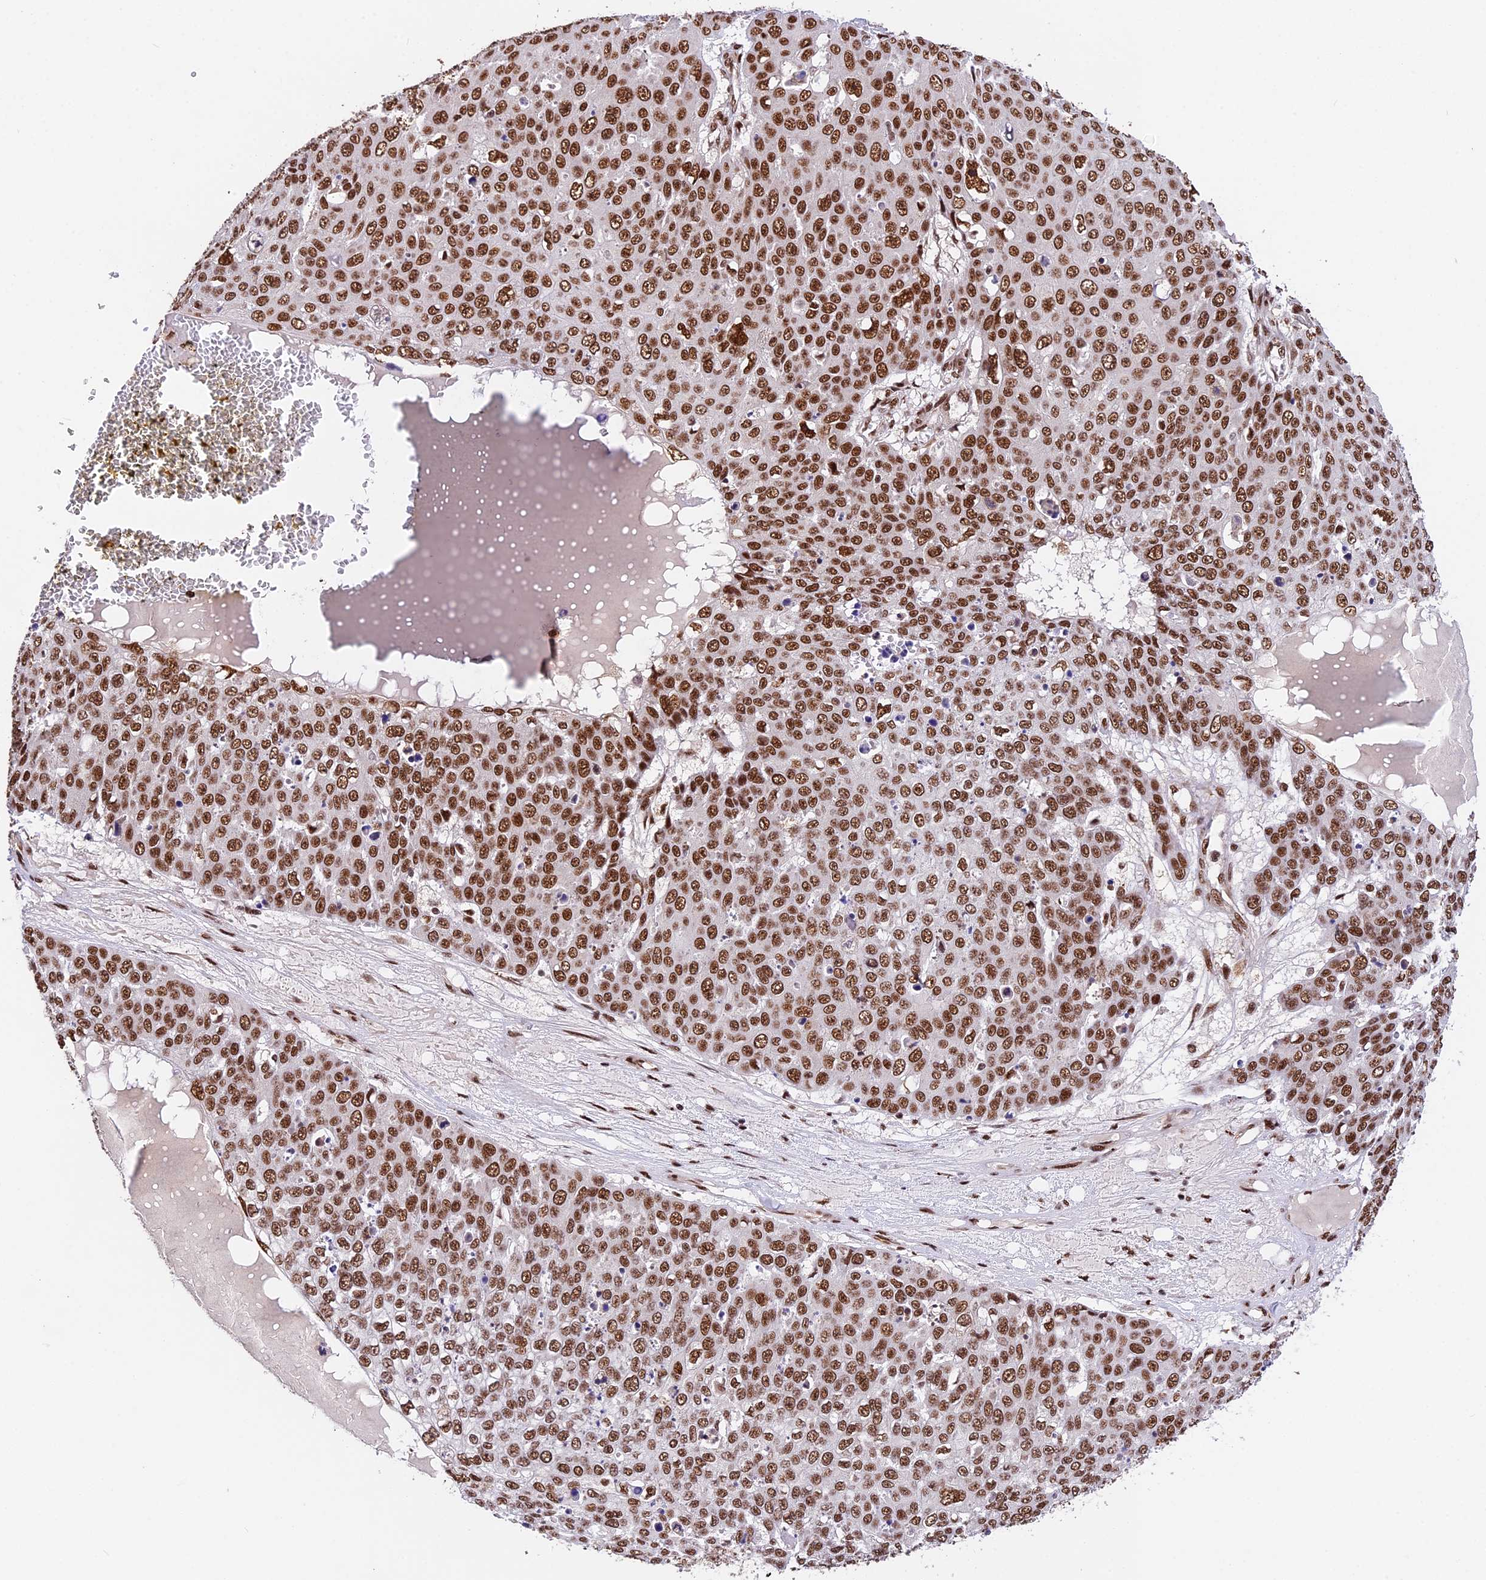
{"staining": {"intensity": "strong", "quantity": ">75%", "location": "nuclear"}, "tissue": "skin cancer", "cell_type": "Tumor cells", "image_type": "cancer", "snomed": [{"axis": "morphology", "description": "Squamous cell carcinoma, NOS"}, {"axis": "topography", "description": "Skin"}], "caption": "DAB (3,3'-diaminobenzidine) immunohistochemical staining of skin cancer (squamous cell carcinoma) demonstrates strong nuclear protein expression in approximately >75% of tumor cells.", "gene": "RAMAC", "patient": {"sex": "male", "age": 71}}